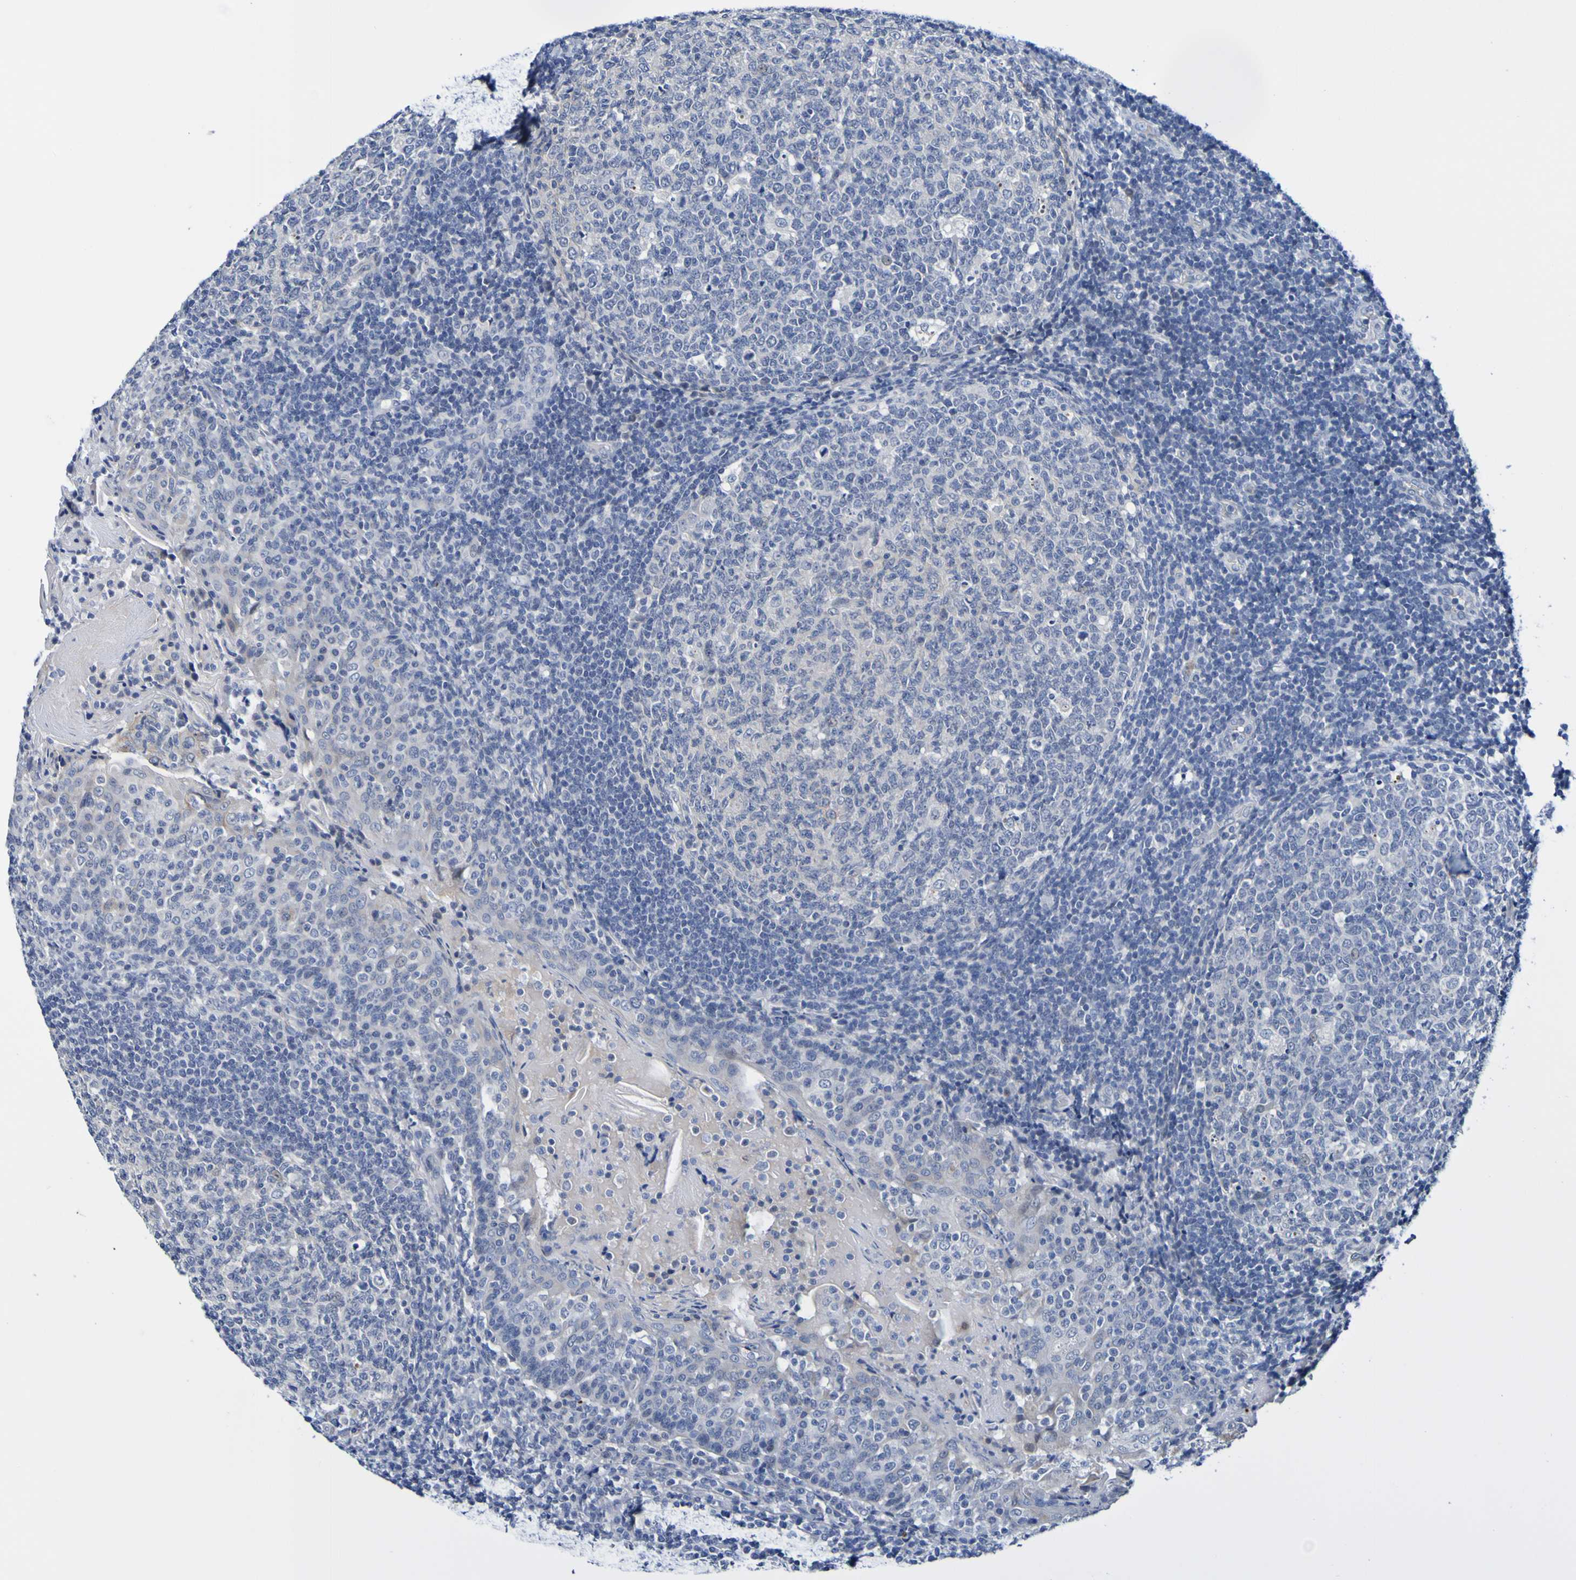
{"staining": {"intensity": "negative", "quantity": "none", "location": "none"}, "tissue": "tonsil", "cell_type": "Germinal center cells", "image_type": "normal", "snomed": [{"axis": "morphology", "description": "Normal tissue, NOS"}, {"axis": "topography", "description": "Tonsil"}], "caption": "IHC histopathology image of normal tonsil: tonsil stained with DAB (3,3'-diaminobenzidine) exhibits no significant protein positivity in germinal center cells.", "gene": "VMA21", "patient": {"sex": "female", "age": 19}}